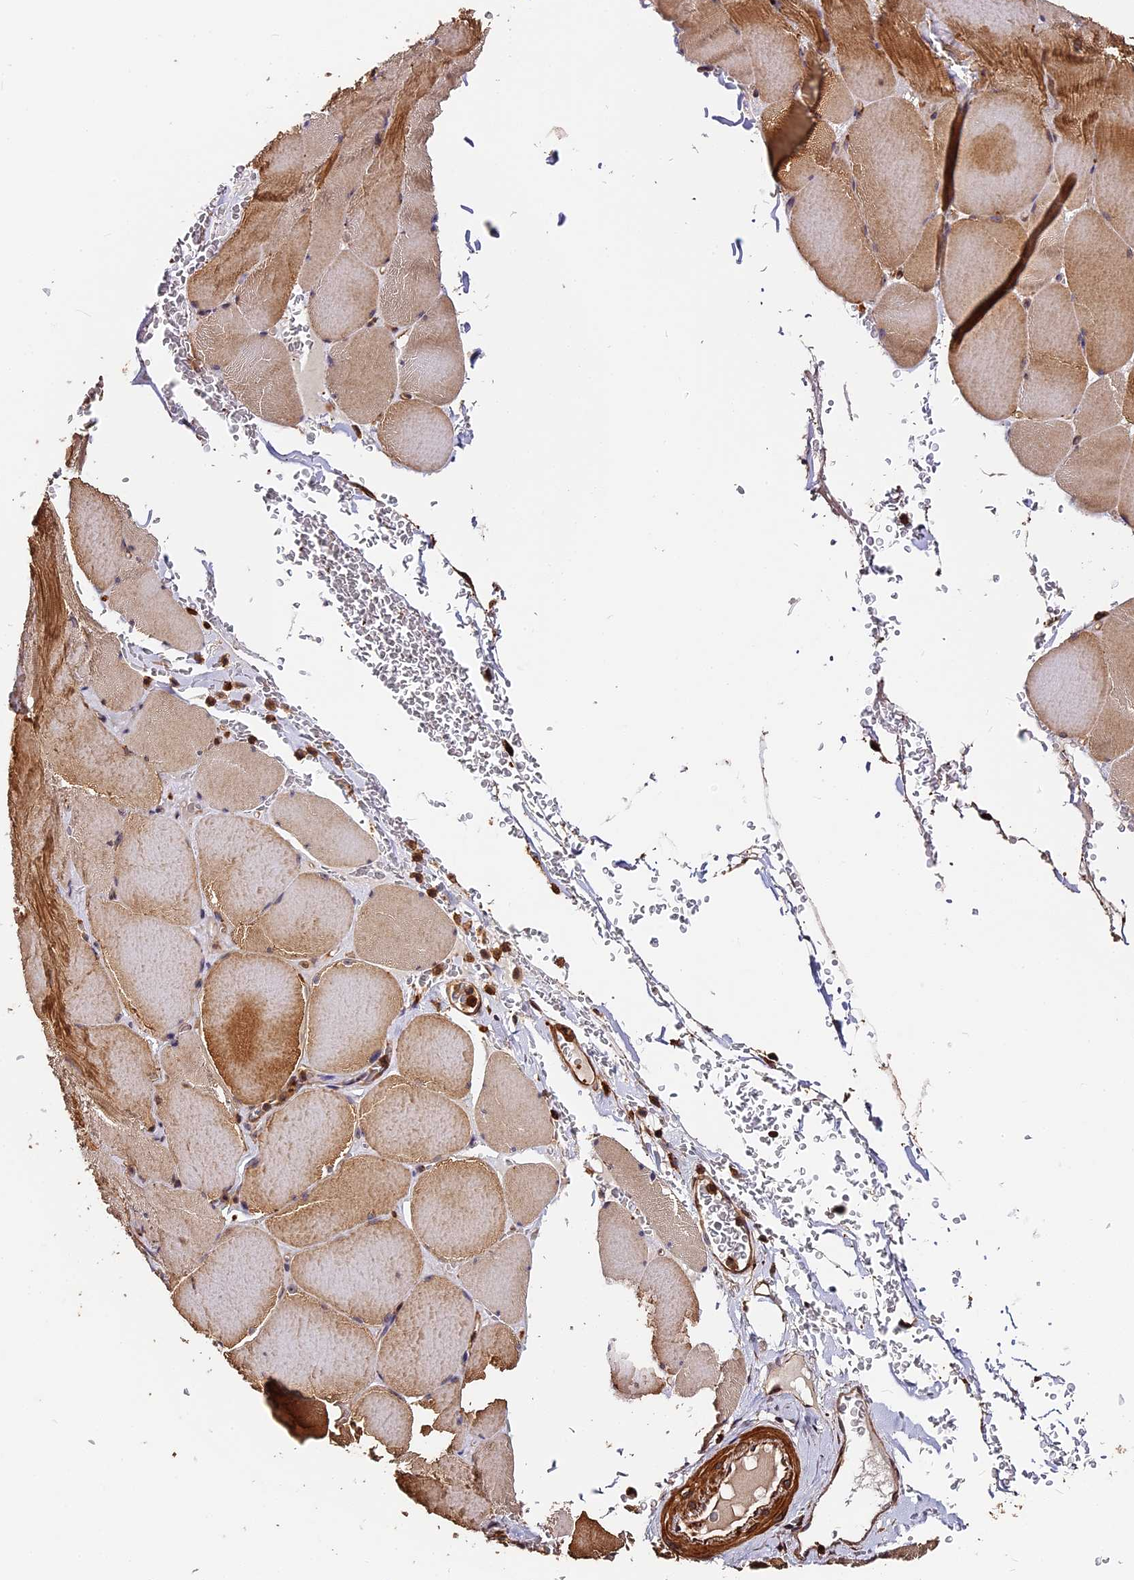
{"staining": {"intensity": "moderate", "quantity": ">75%", "location": "cytoplasmic/membranous"}, "tissue": "skeletal muscle", "cell_type": "Myocytes", "image_type": "normal", "snomed": [{"axis": "morphology", "description": "Normal tissue, NOS"}, {"axis": "topography", "description": "Skeletal muscle"}, {"axis": "topography", "description": "Head-Neck"}], "caption": "This is an image of immunohistochemistry staining of benign skeletal muscle, which shows moderate staining in the cytoplasmic/membranous of myocytes.", "gene": "MMP15", "patient": {"sex": "male", "age": 66}}